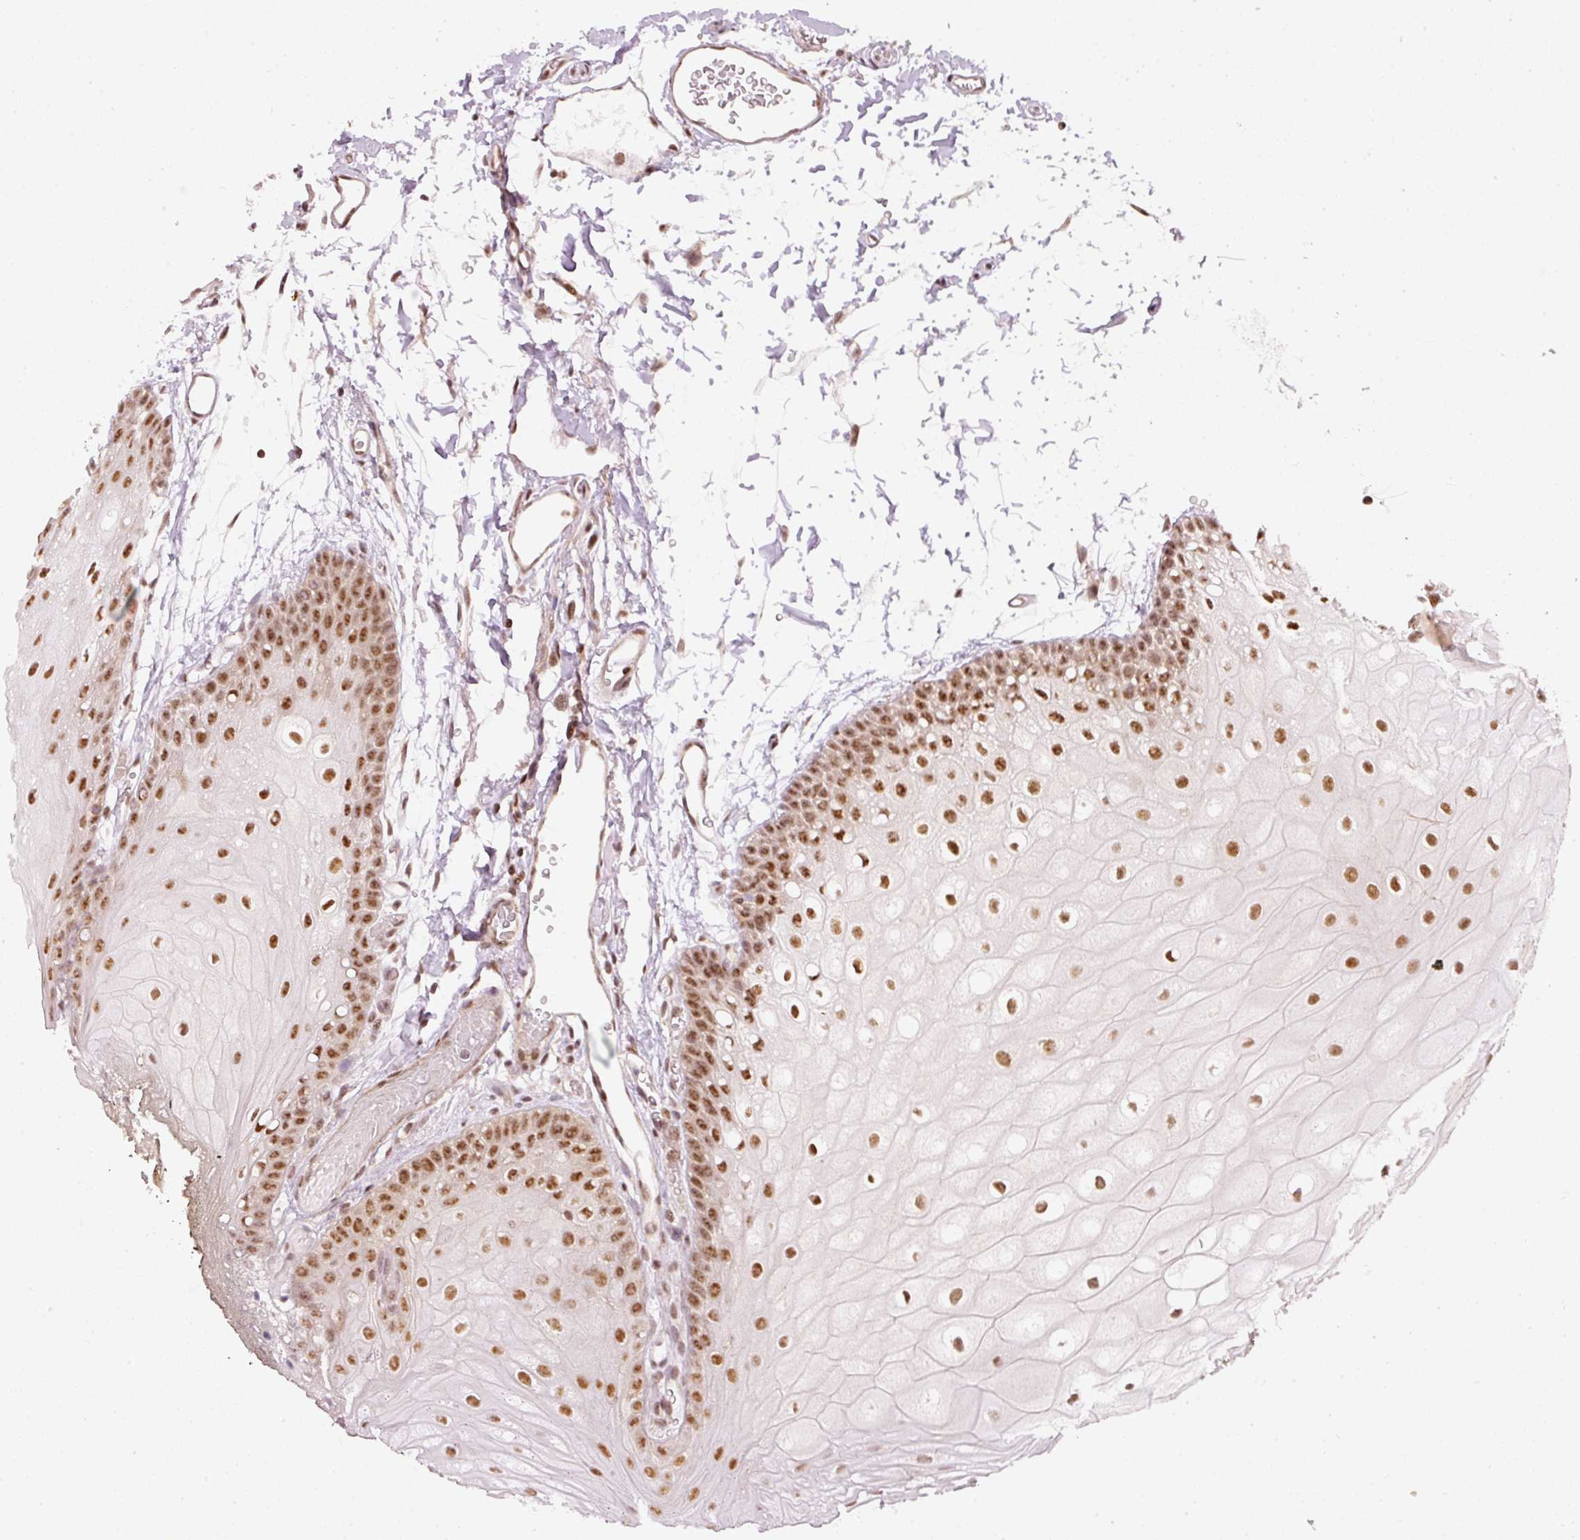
{"staining": {"intensity": "moderate", "quantity": ">75%", "location": "nuclear"}, "tissue": "oral mucosa", "cell_type": "Squamous epithelial cells", "image_type": "normal", "snomed": [{"axis": "morphology", "description": "Normal tissue, NOS"}, {"axis": "morphology", "description": "Squamous cell carcinoma, NOS"}, {"axis": "topography", "description": "Oral tissue"}, {"axis": "topography", "description": "Head-Neck"}], "caption": "This image exhibits benign oral mucosa stained with immunohistochemistry (IHC) to label a protein in brown. The nuclear of squamous epithelial cells show moderate positivity for the protein. Nuclei are counter-stained blue.", "gene": "THOC6", "patient": {"sex": "female", "age": 81}}